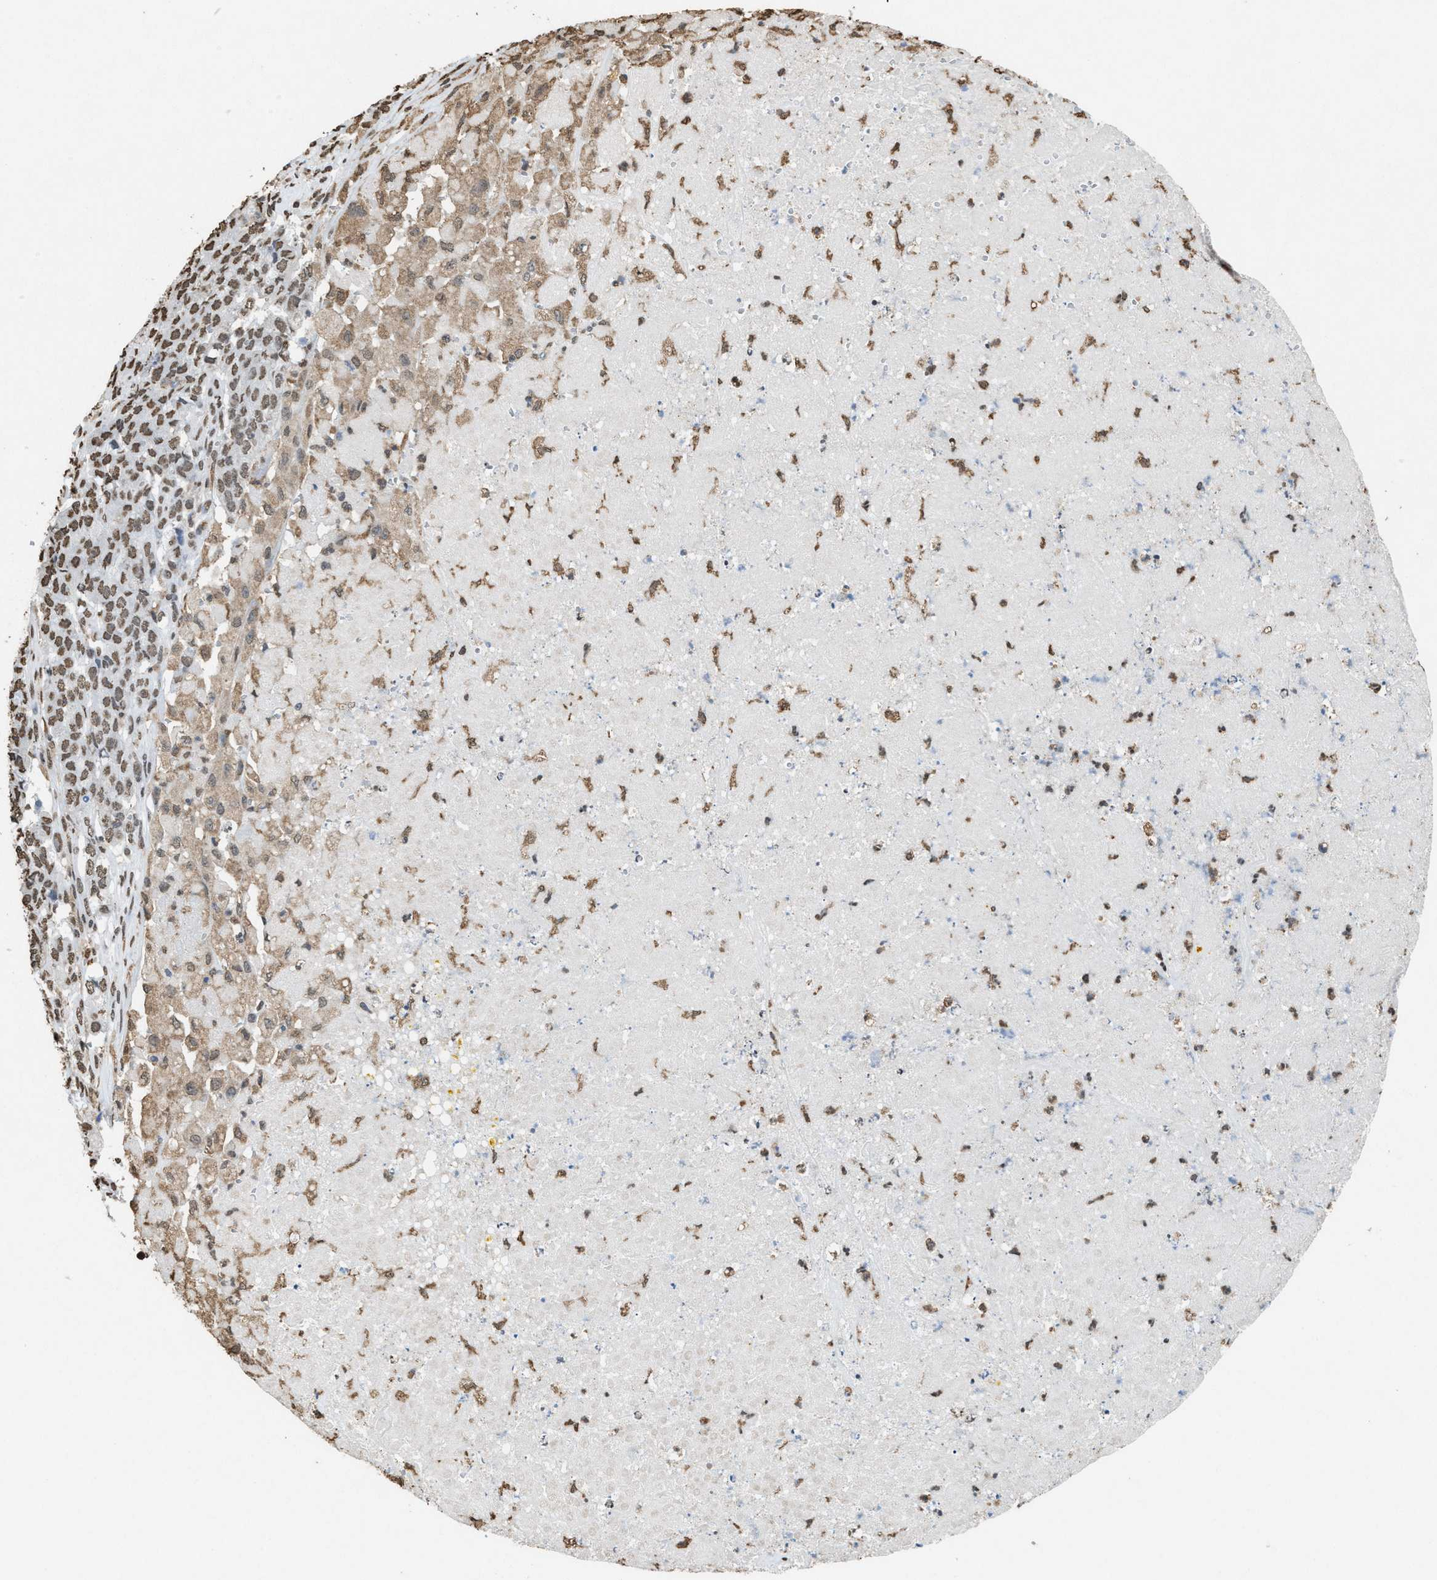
{"staining": {"intensity": "moderate", "quantity": ">75%", "location": "nuclear"}, "tissue": "pancreatic cancer", "cell_type": "Tumor cells", "image_type": "cancer", "snomed": [{"axis": "morphology", "description": "Adenocarcinoma, NOS"}, {"axis": "topography", "description": "Pancreas"}], "caption": "Immunohistochemistry of human adenocarcinoma (pancreatic) reveals medium levels of moderate nuclear expression in approximately >75% of tumor cells.", "gene": "NUP88", "patient": {"sex": "male", "age": 50}}